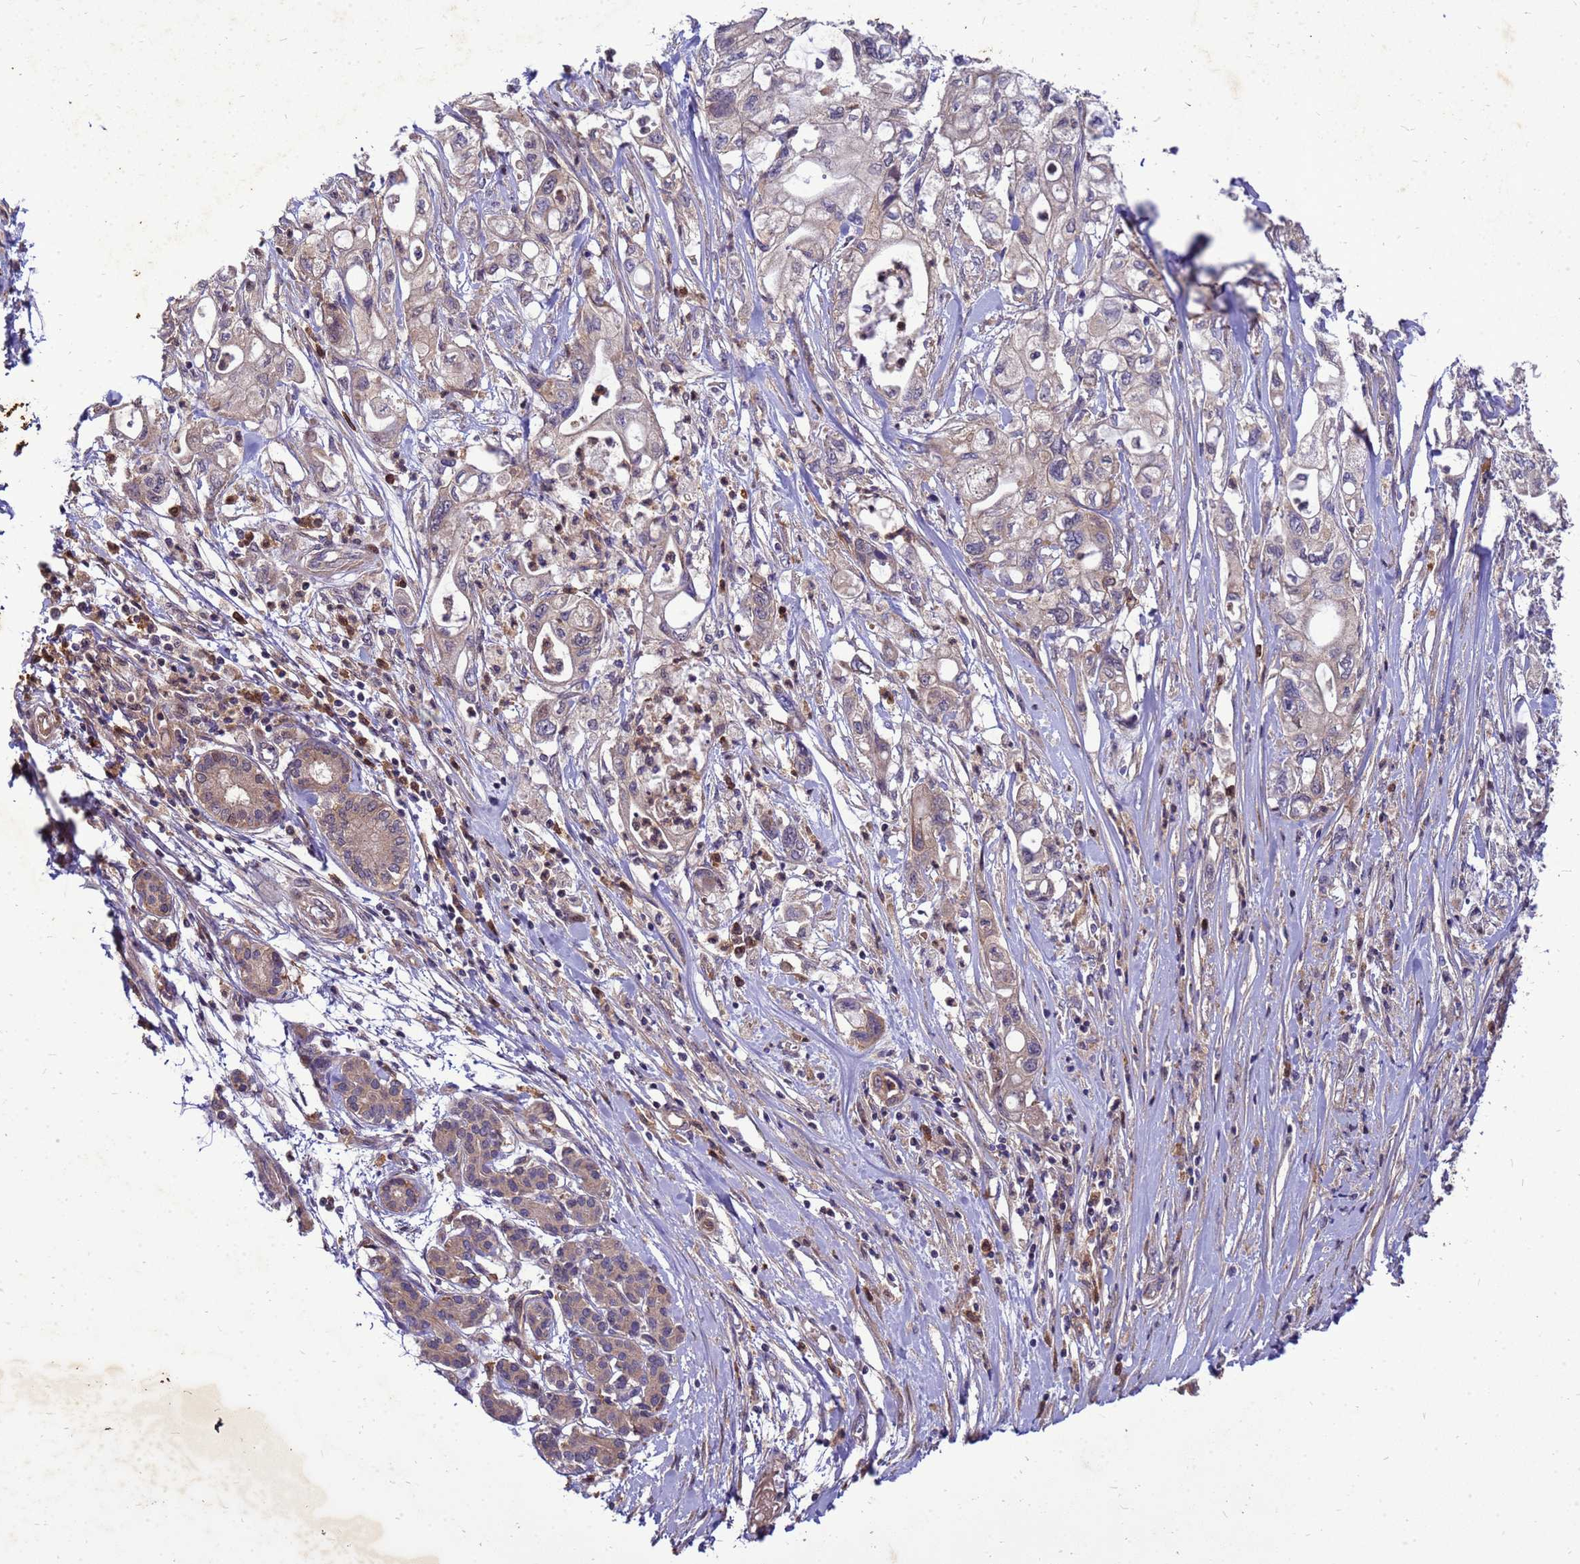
{"staining": {"intensity": "weak", "quantity": "<25%", "location": "cytoplasmic/membranous"}, "tissue": "pancreatic cancer", "cell_type": "Tumor cells", "image_type": "cancer", "snomed": [{"axis": "morphology", "description": "Adenocarcinoma, NOS"}, {"axis": "topography", "description": "Pancreas"}], "caption": "Tumor cells show no significant positivity in adenocarcinoma (pancreatic).", "gene": "RNF215", "patient": {"sex": "male", "age": 79}}